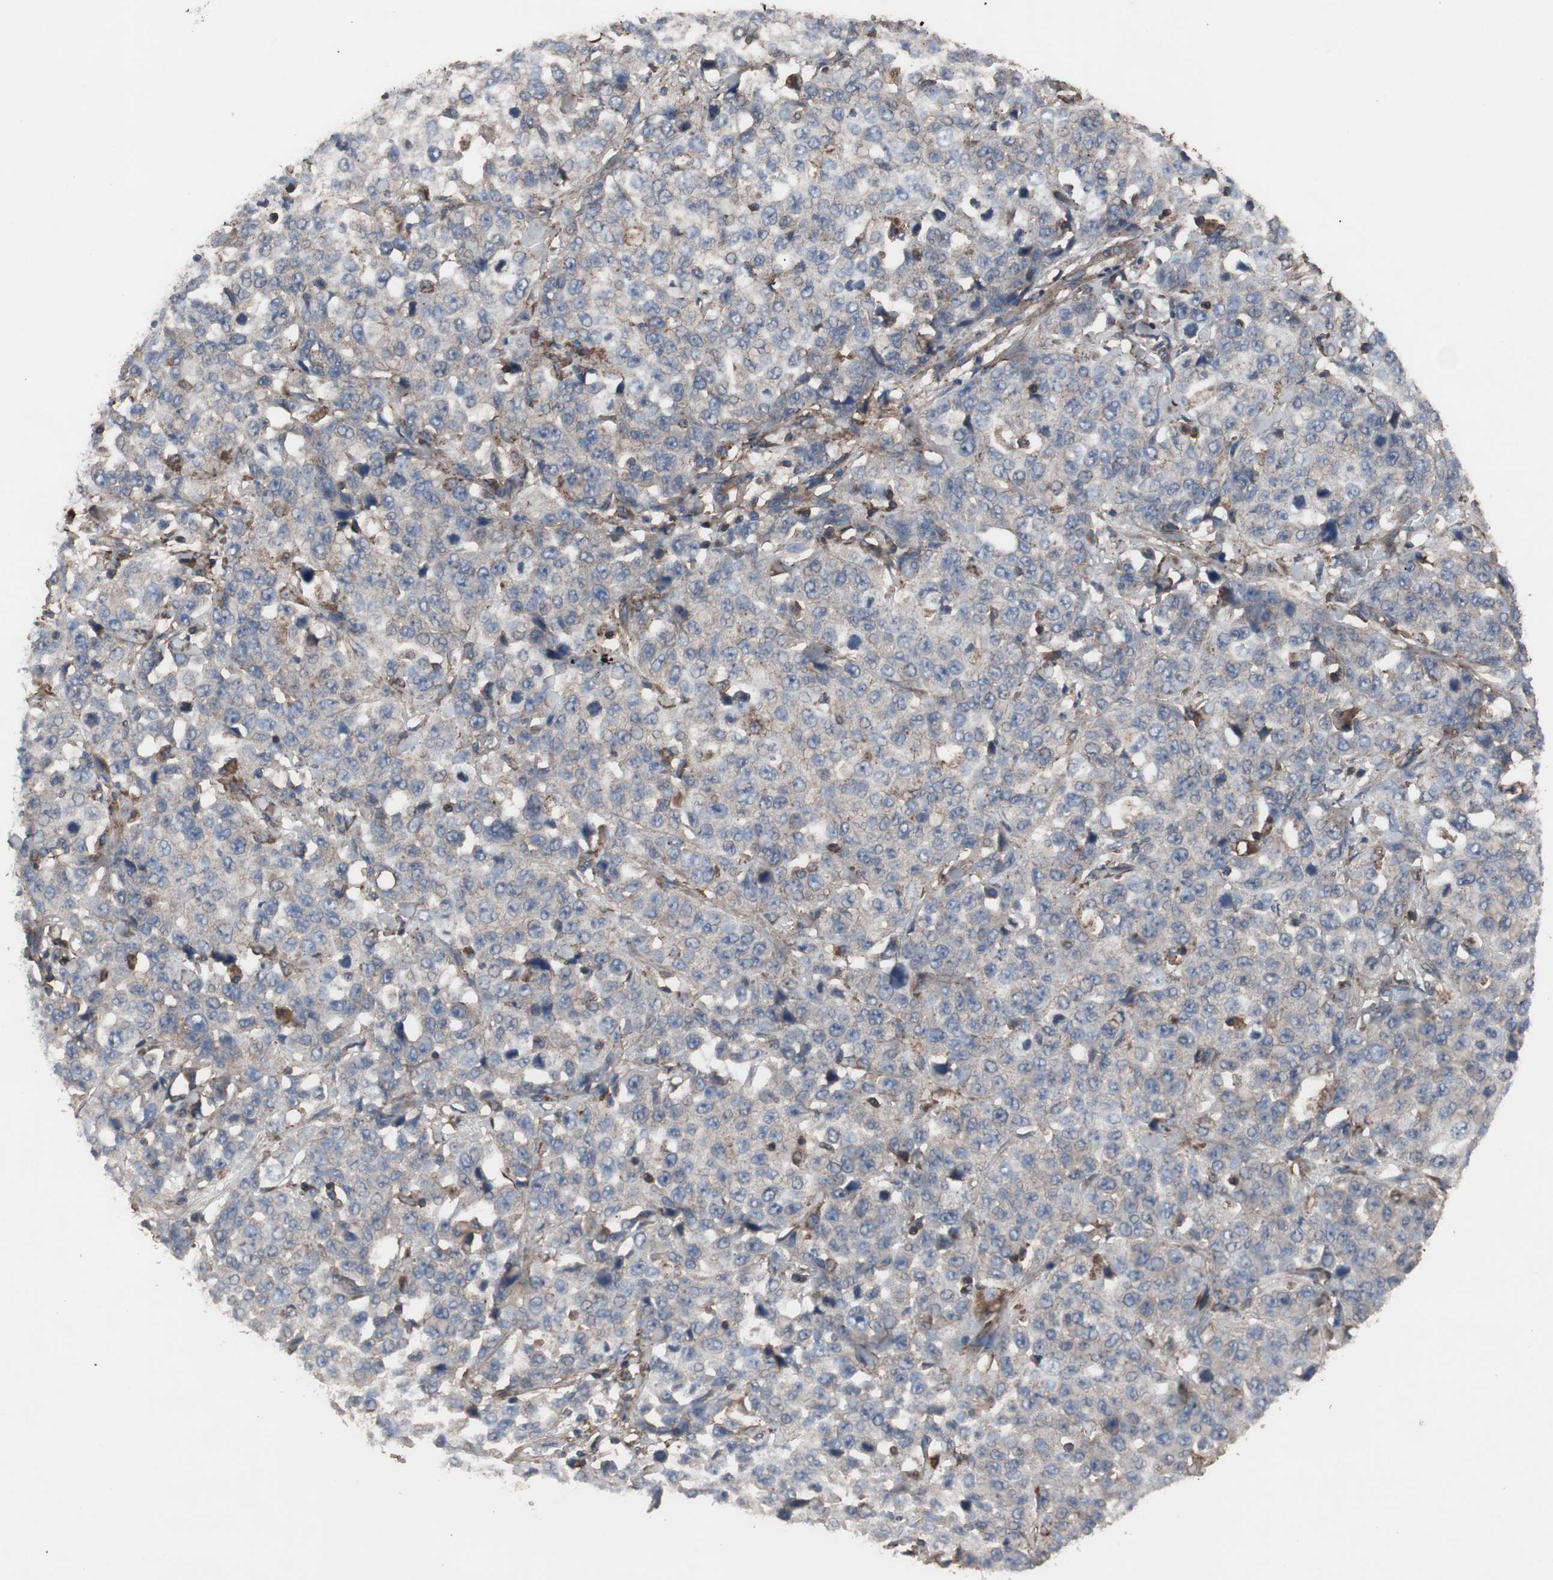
{"staining": {"intensity": "negative", "quantity": "none", "location": "none"}, "tissue": "stomach cancer", "cell_type": "Tumor cells", "image_type": "cancer", "snomed": [{"axis": "morphology", "description": "Normal tissue, NOS"}, {"axis": "morphology", "description": "Adenocarcinoma, NOS"}, {"axis": "topography", "description": "Stomach"}], "caption": "Micrograph shows no significant protein expression in tumor cells of adenocarcinoma (stomach). (DAB immunohistochemistry (IHC) with hematoxylin counter stain).", "gene": "COL6A2", "patient": {"sex": "male", "age": 48}}